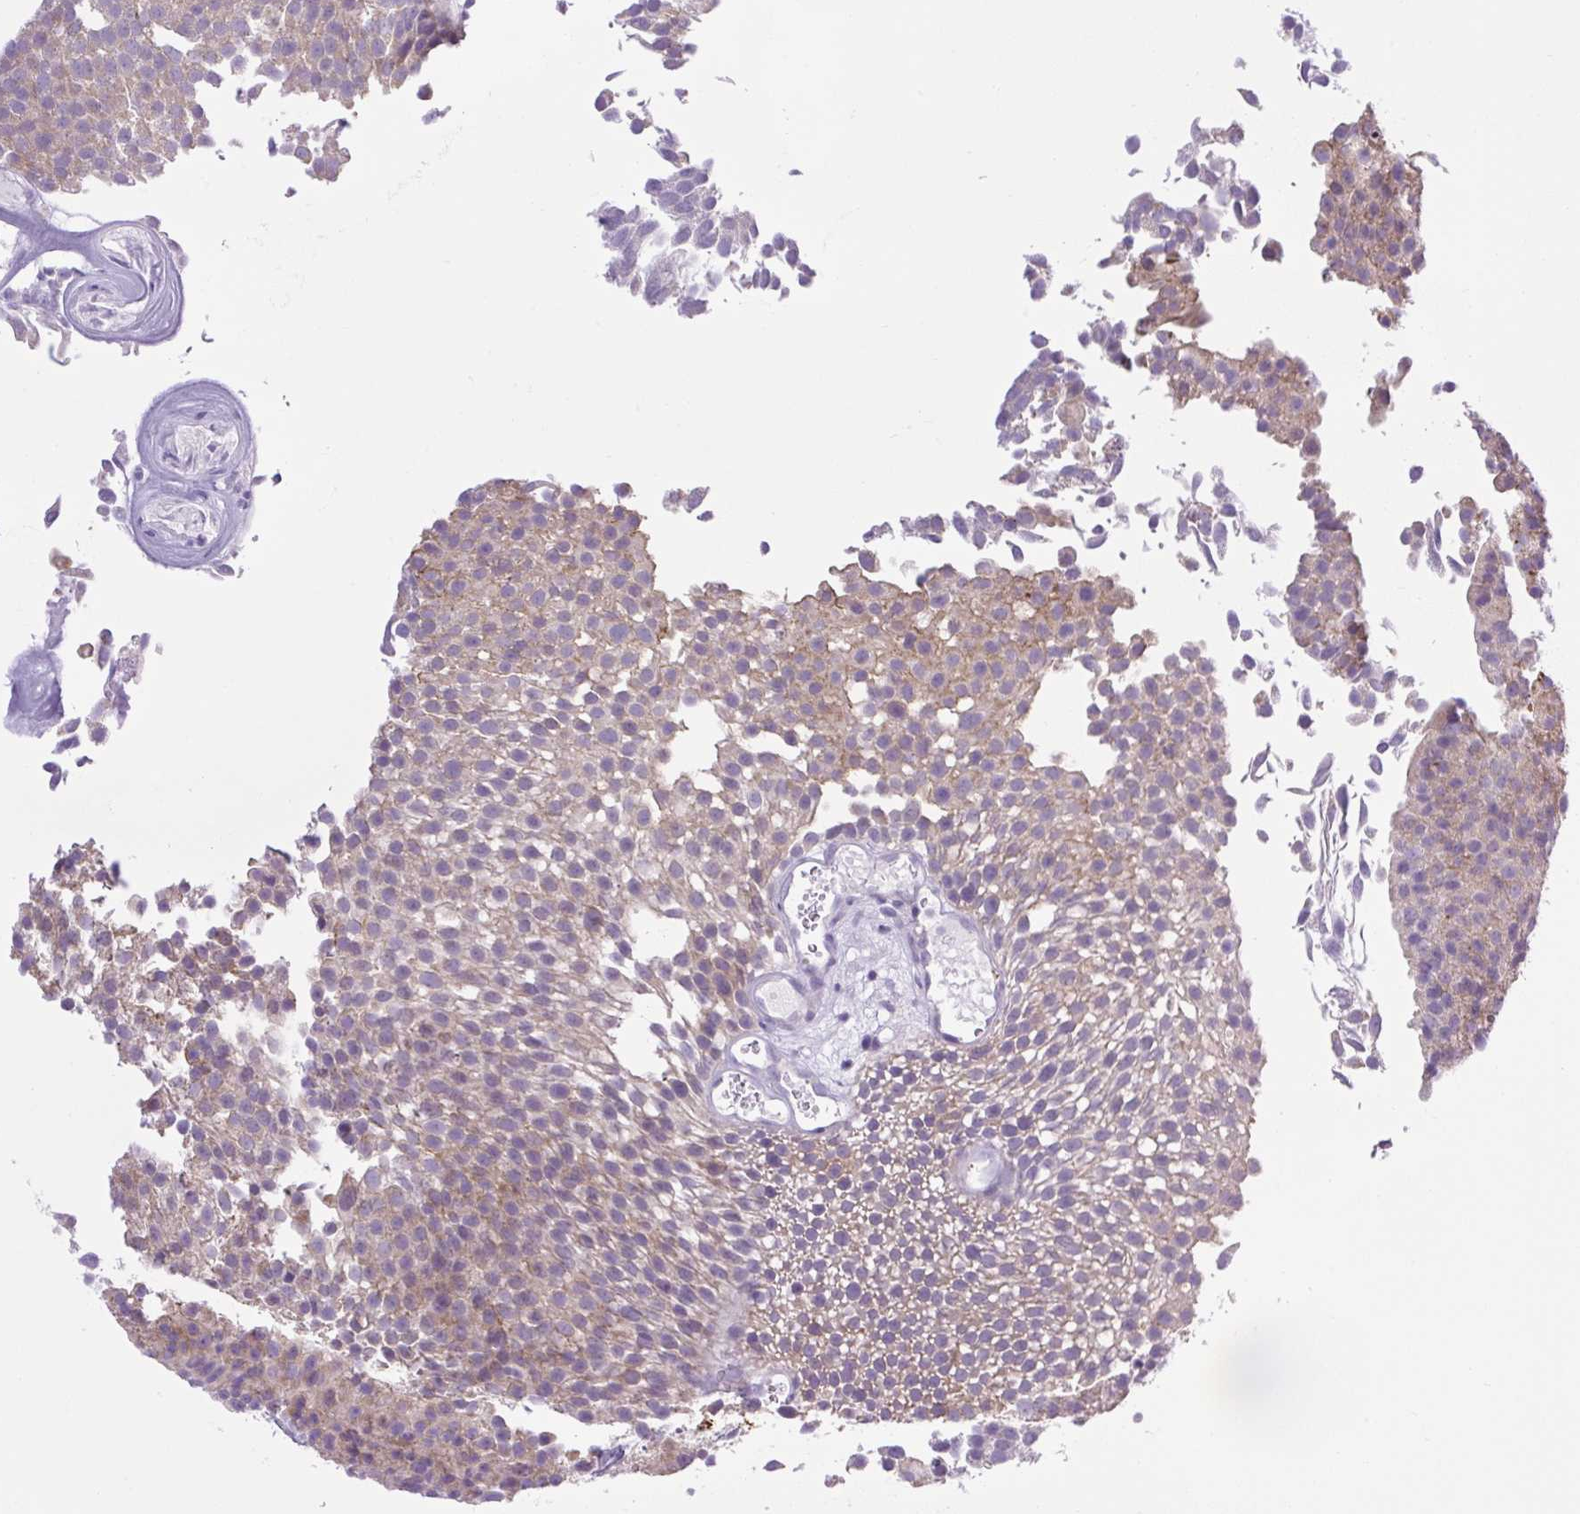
{"staining": {"intensity": "weak", "quantity": "25%-75%", "location": "cytoplasmic/membranous"}, "tissue": "urothelial cancer", "cell_type": "Tumor cells", "image_type": "cancer", "snomed": [{"axis": "morphology", "description": "Urothelial carcinoma, Low grade"}, {"axis": "topography", "description": "Urinary bladder"}], "caption": "Urothelial cancer tissue demonstrates weak cytoplasmic/membranous expression in approximately 25%-75% of tumor cells, visualized by immunohistochemistry. Nuclei are stained in blue.", "gene": "RNASE10", "patient": {"sex": "female", "age": 79}}